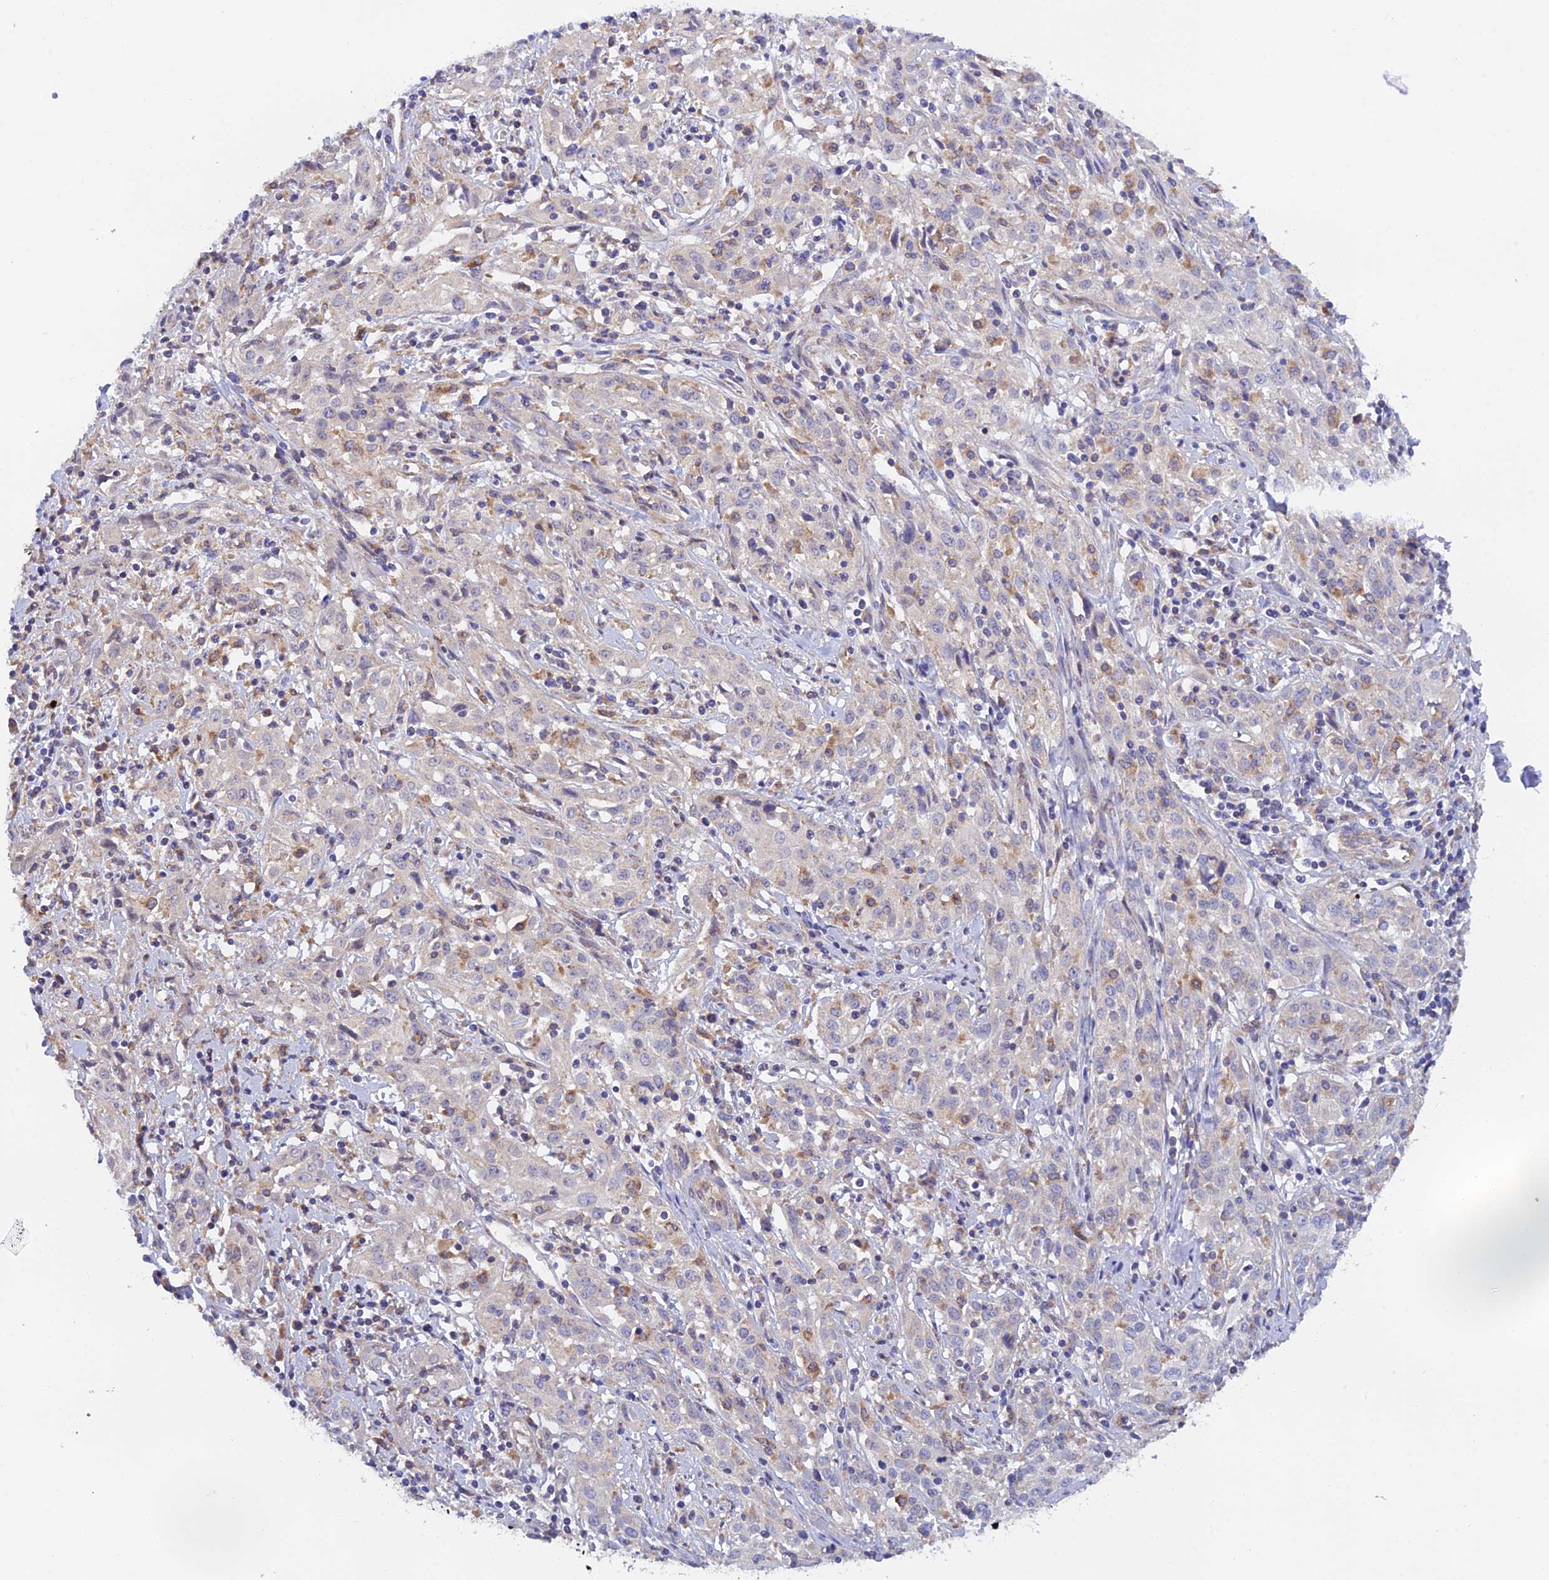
{"staining": {"intensity": "negative", "quantity": "none", "location": "none"}, "tissue": "cervical cancer", "cell_type": "Tumor cells", "image_type": "cancer", "snomed": [{"axis": "morphology", "description": "Squamous cell carcinoma, NOS"}, {"axis": "topography", "description": "Cervix"}], "caption": "Immunohistochemistry photomicrograph of neoplastic tissue: human cervical cancer (squamous cell carcinoma) stained with DAB displays no significant protein positivity in tumor cells.", "gene": "RANBP6", "patient": {"sex": "female", "age": 57}}